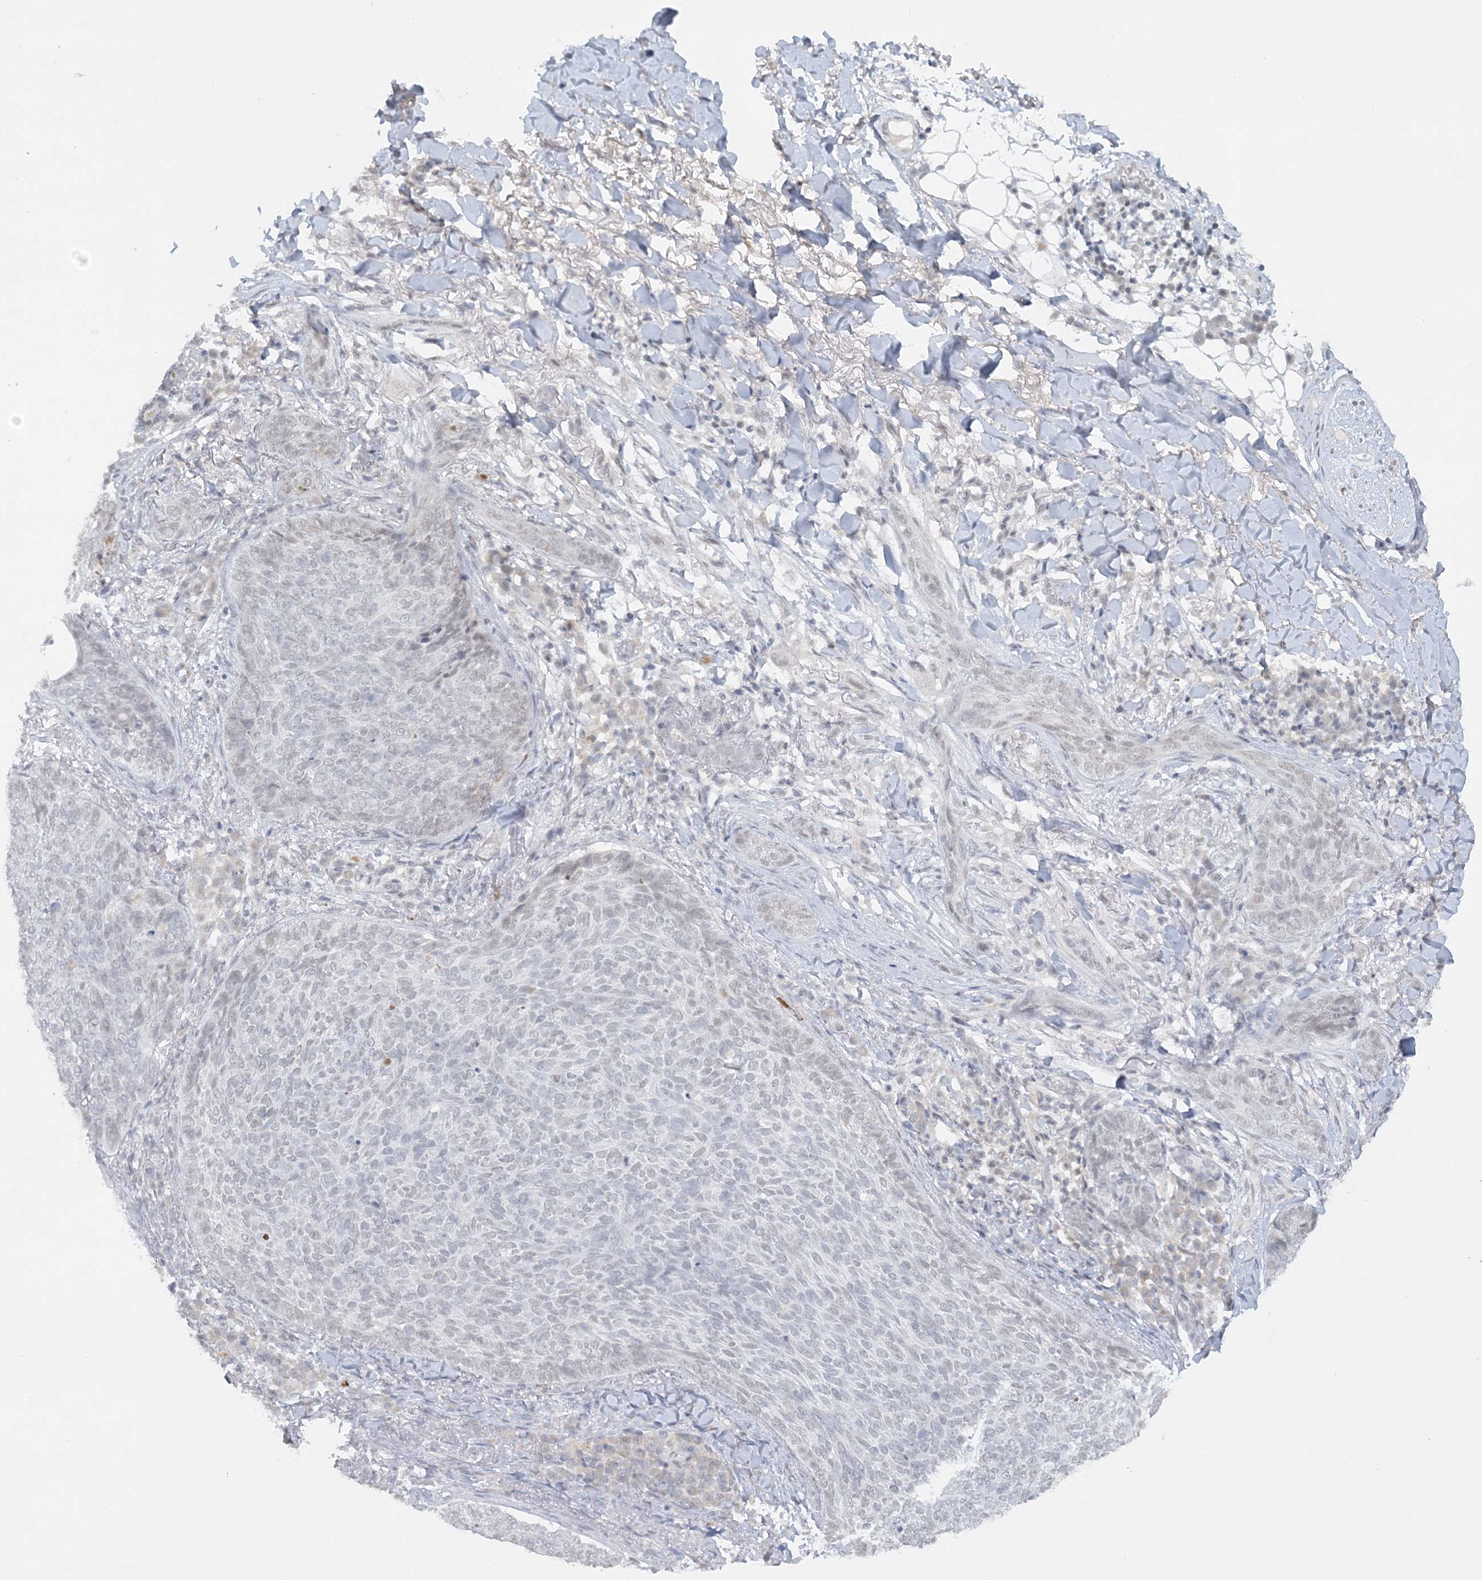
{"staining": {"intensity": "negative", "quantity": "none", "location": "none"}, "tissue": "skin cancer", "cell_type": "Tumor cells", "image_type": "cancer", "snomed": [{"axis": "morphology", "description": "Basal cell carcinoma"}, {"axis": "topography", "description": "Skin"}], "caption": "Tumor cells are negative for brown protein staining in skin cancer.", "gene": "KMT2D", "patient": {"sex": "male", "age": 85}}